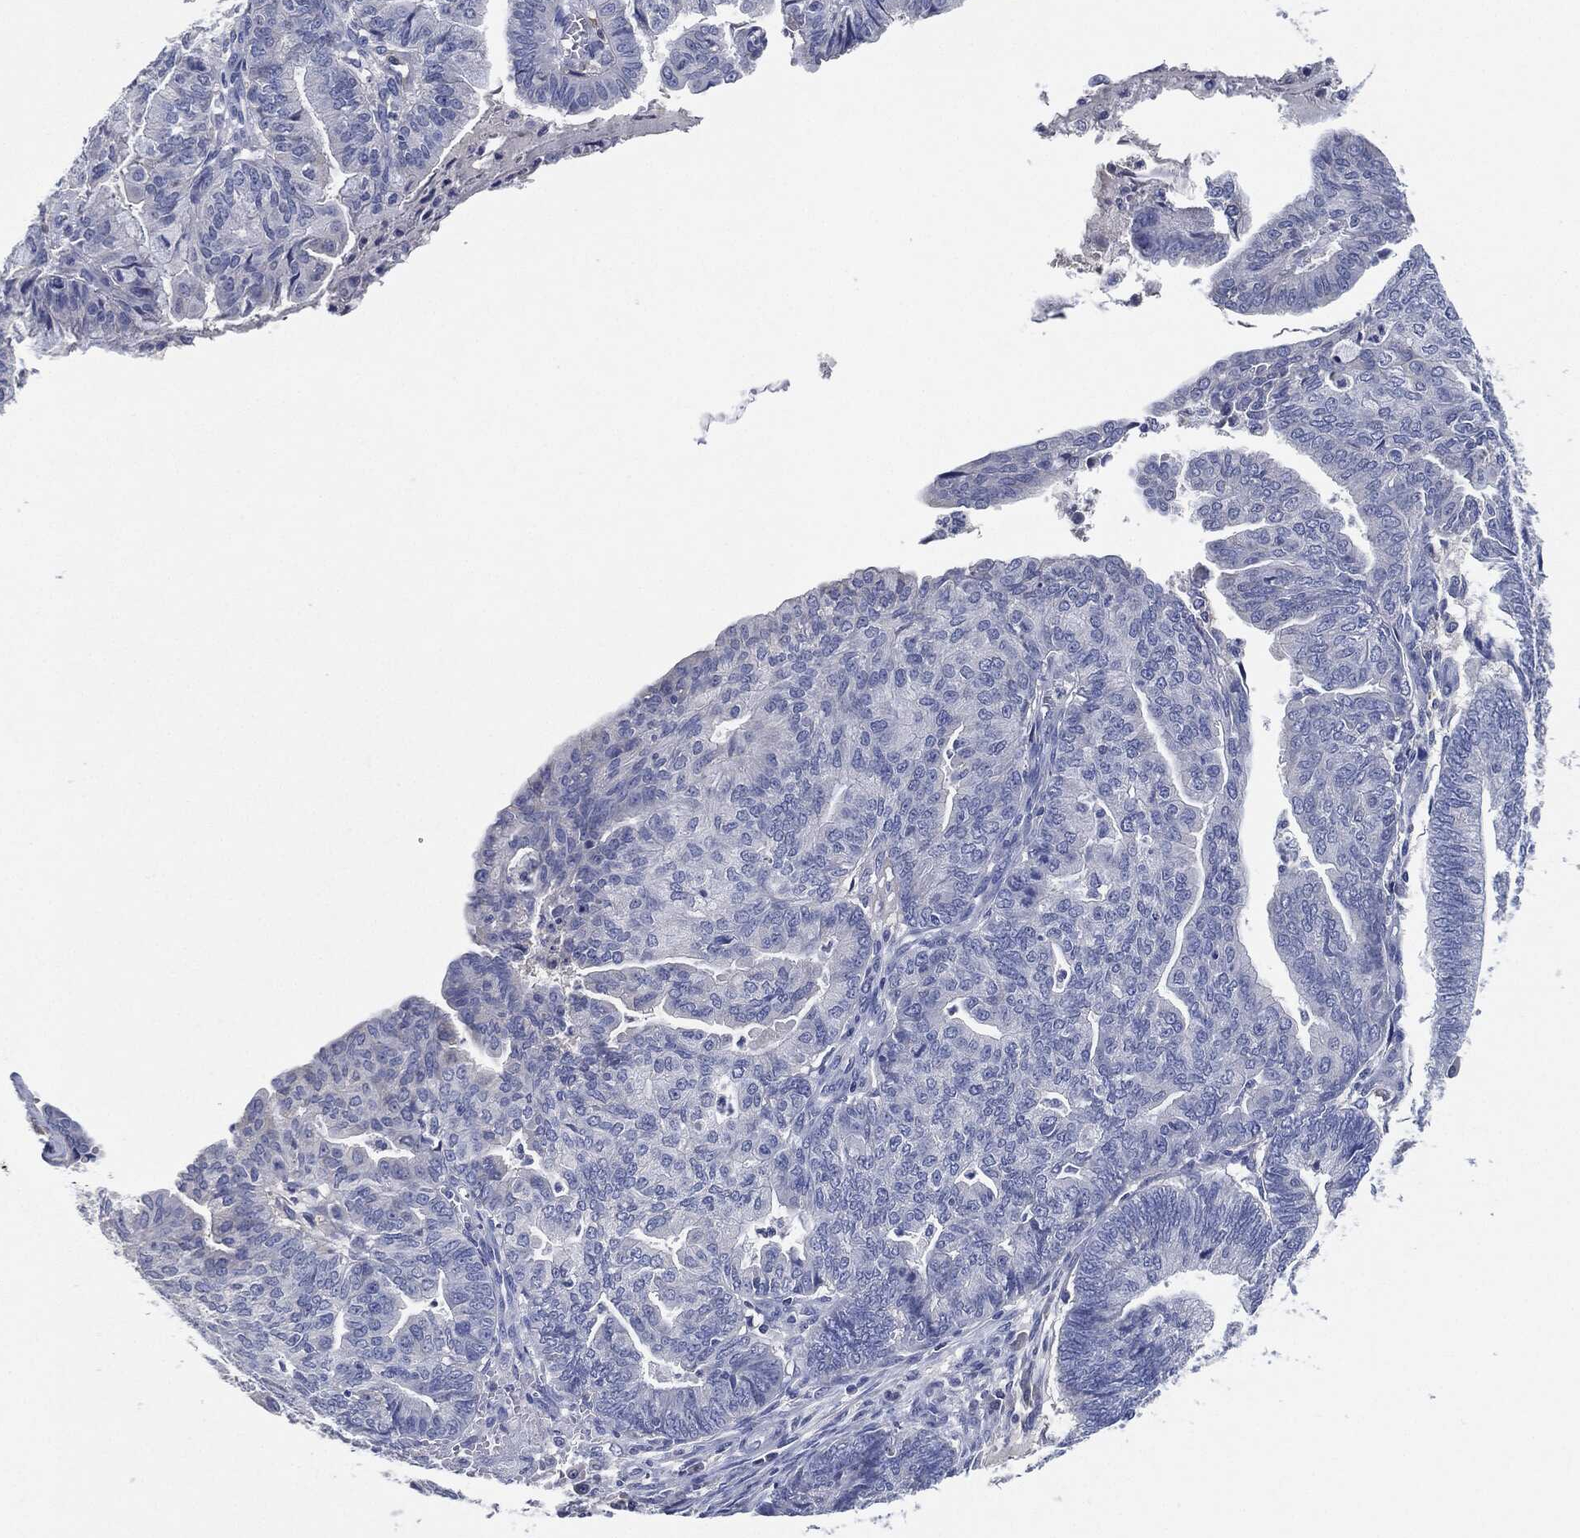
{"staining": {"intensity": "negative", "quantity": "none", "location": "none"}, "tissue": "endometrial cancer", "cell_type": "Tumor cells", "image_type": "cancer", "snomed": [{"axis": "morphology", "description": "Adenocarcinoma, NOS"}, {"axis": "topography", "description": "Endometrium"}], "caption": "Endometrial cancer (adenocarcinoma) was stained to show a protein in brown. There is no significant staining in tumor cells.", "gene": "NTRK1", "patient": {"sex": "female", "age": 82}}